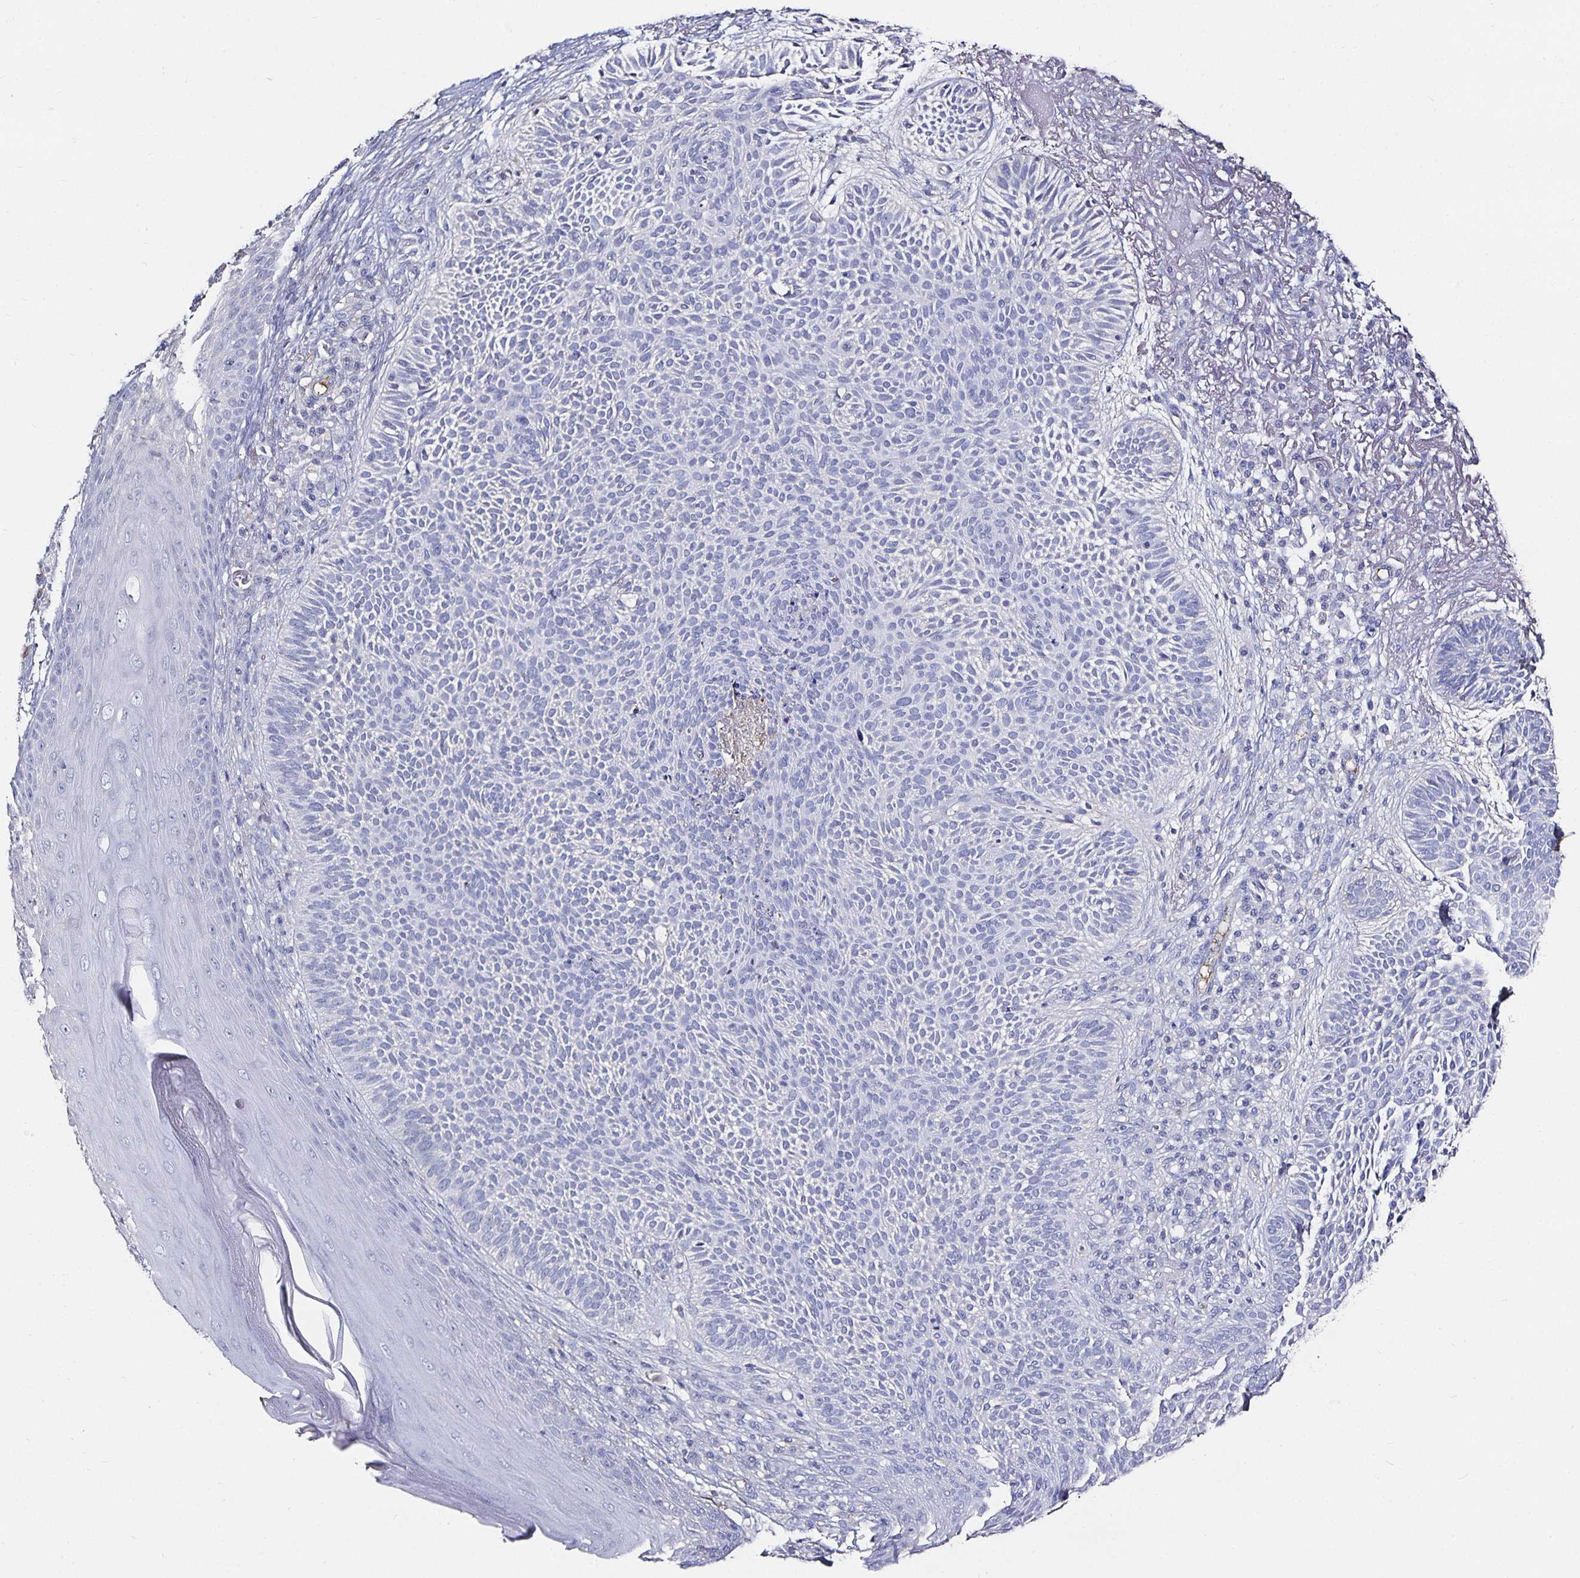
{"staining": {"intensity": "negative", "quantity": "none", "location": "none"}, "tissue": "skin cancer", "cell_type": "Tumor cells", "image_type": "cancer", "snomed": [{"axis": "morphology", "description": "Basal cell carcinoma"}, {"axis": "topography", "description": "Skin"}, {"axis": "topography", "description": "Skin of face"}], "caption": "IHC of human skin basal cell carcinoma exhibits no positivity in tumor cells. (DAB immunohistochemistry visualized using brightfield microscopy, high magnification).", "gene": "TTR", "patient": {"sex": "female", "age": 82}}